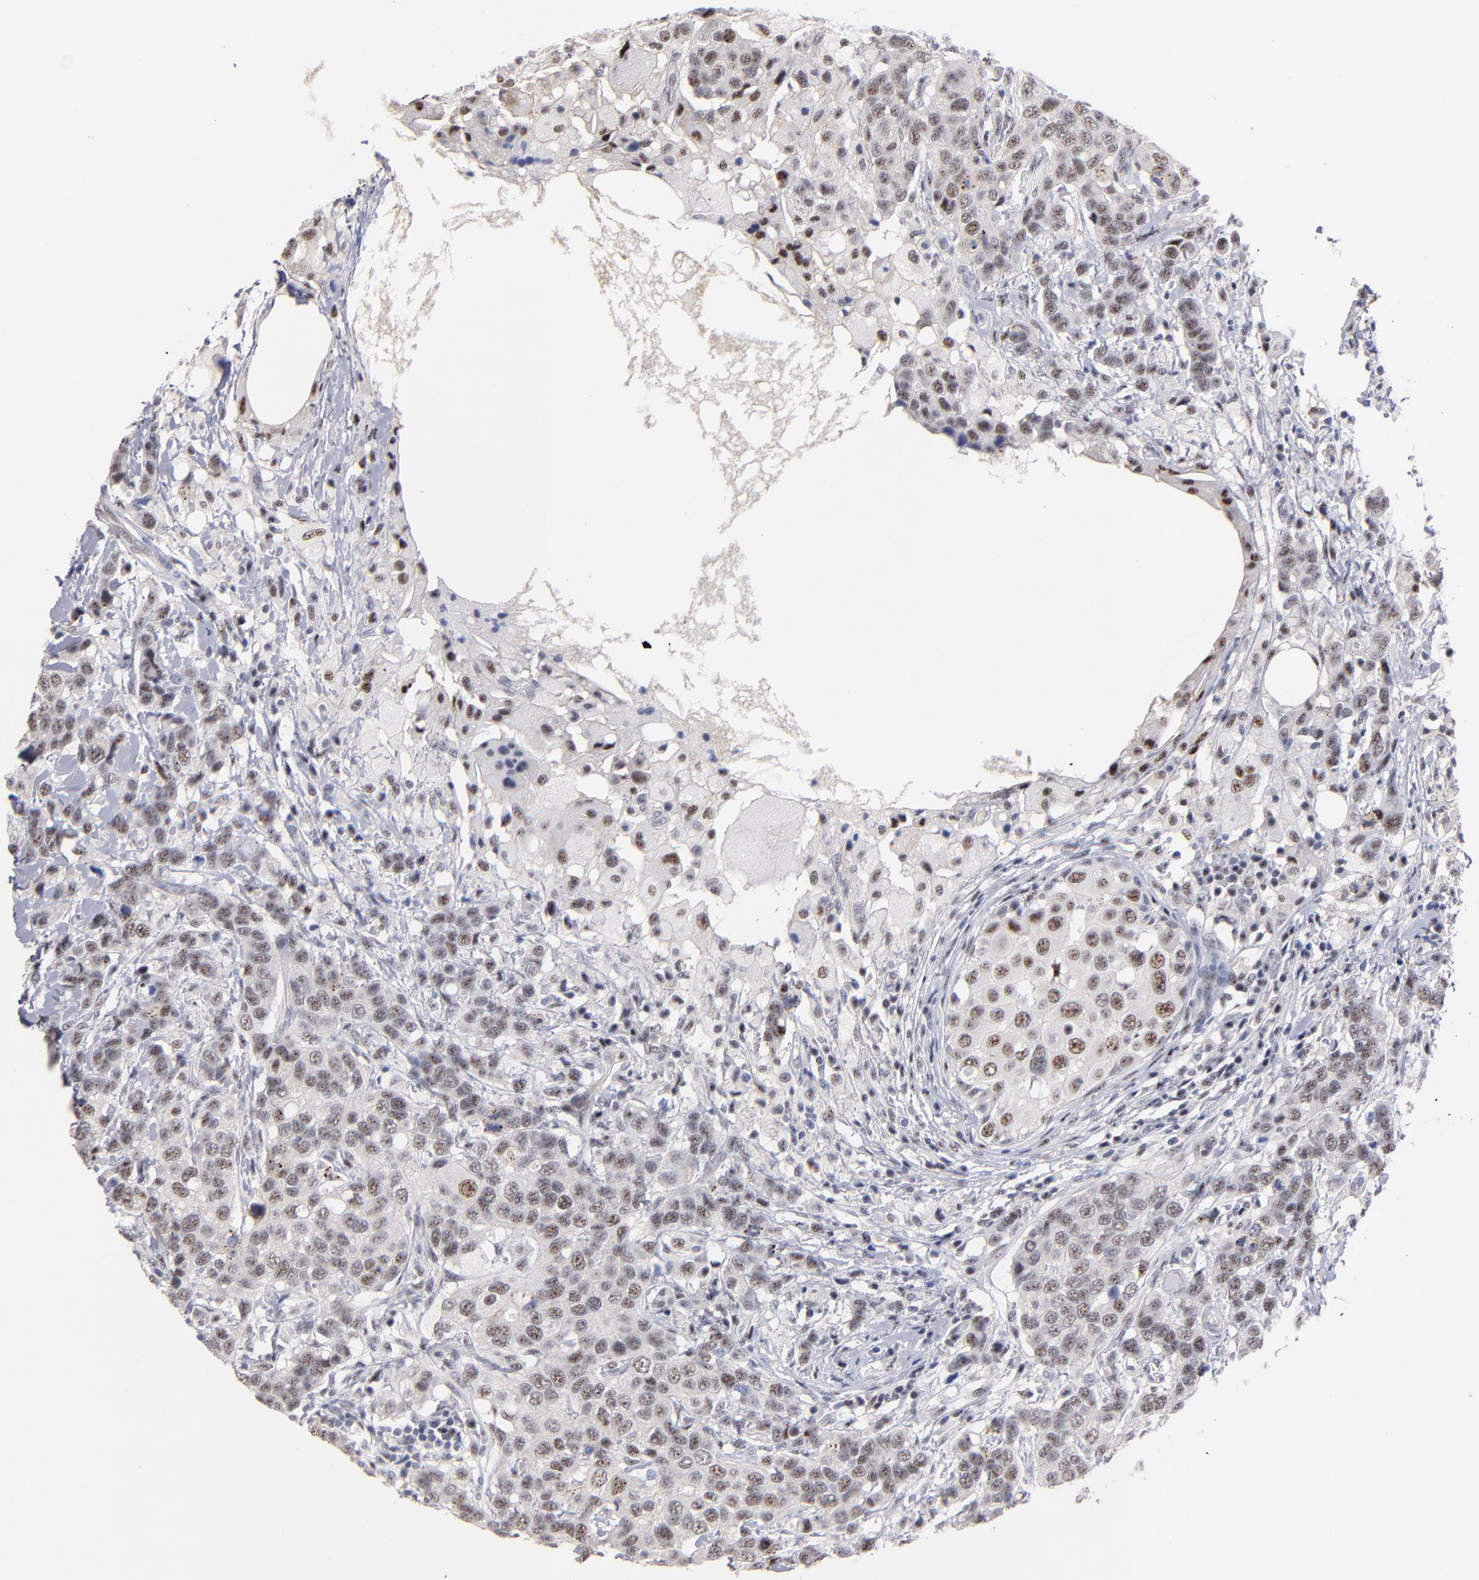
{"staining": {"intensity": "moderate", "quantity": "25%-75%", "location": "nuclear"}, "tissue": "breast cancer", "cell_type": "Tumor cells", "image_type": "cancer", "snomed": [{"axis": "morphology", "description": "Duct carcinoma"}, {"axis": "topography", "description": "Breast"}], "caption": "Breast cancer (intraductal carcinoma) stained for a protein demonstrates moderate nuclear positivity in tumor cells.", "gene": "RAF1", "patient": {"sex": "female", "age": 27}}